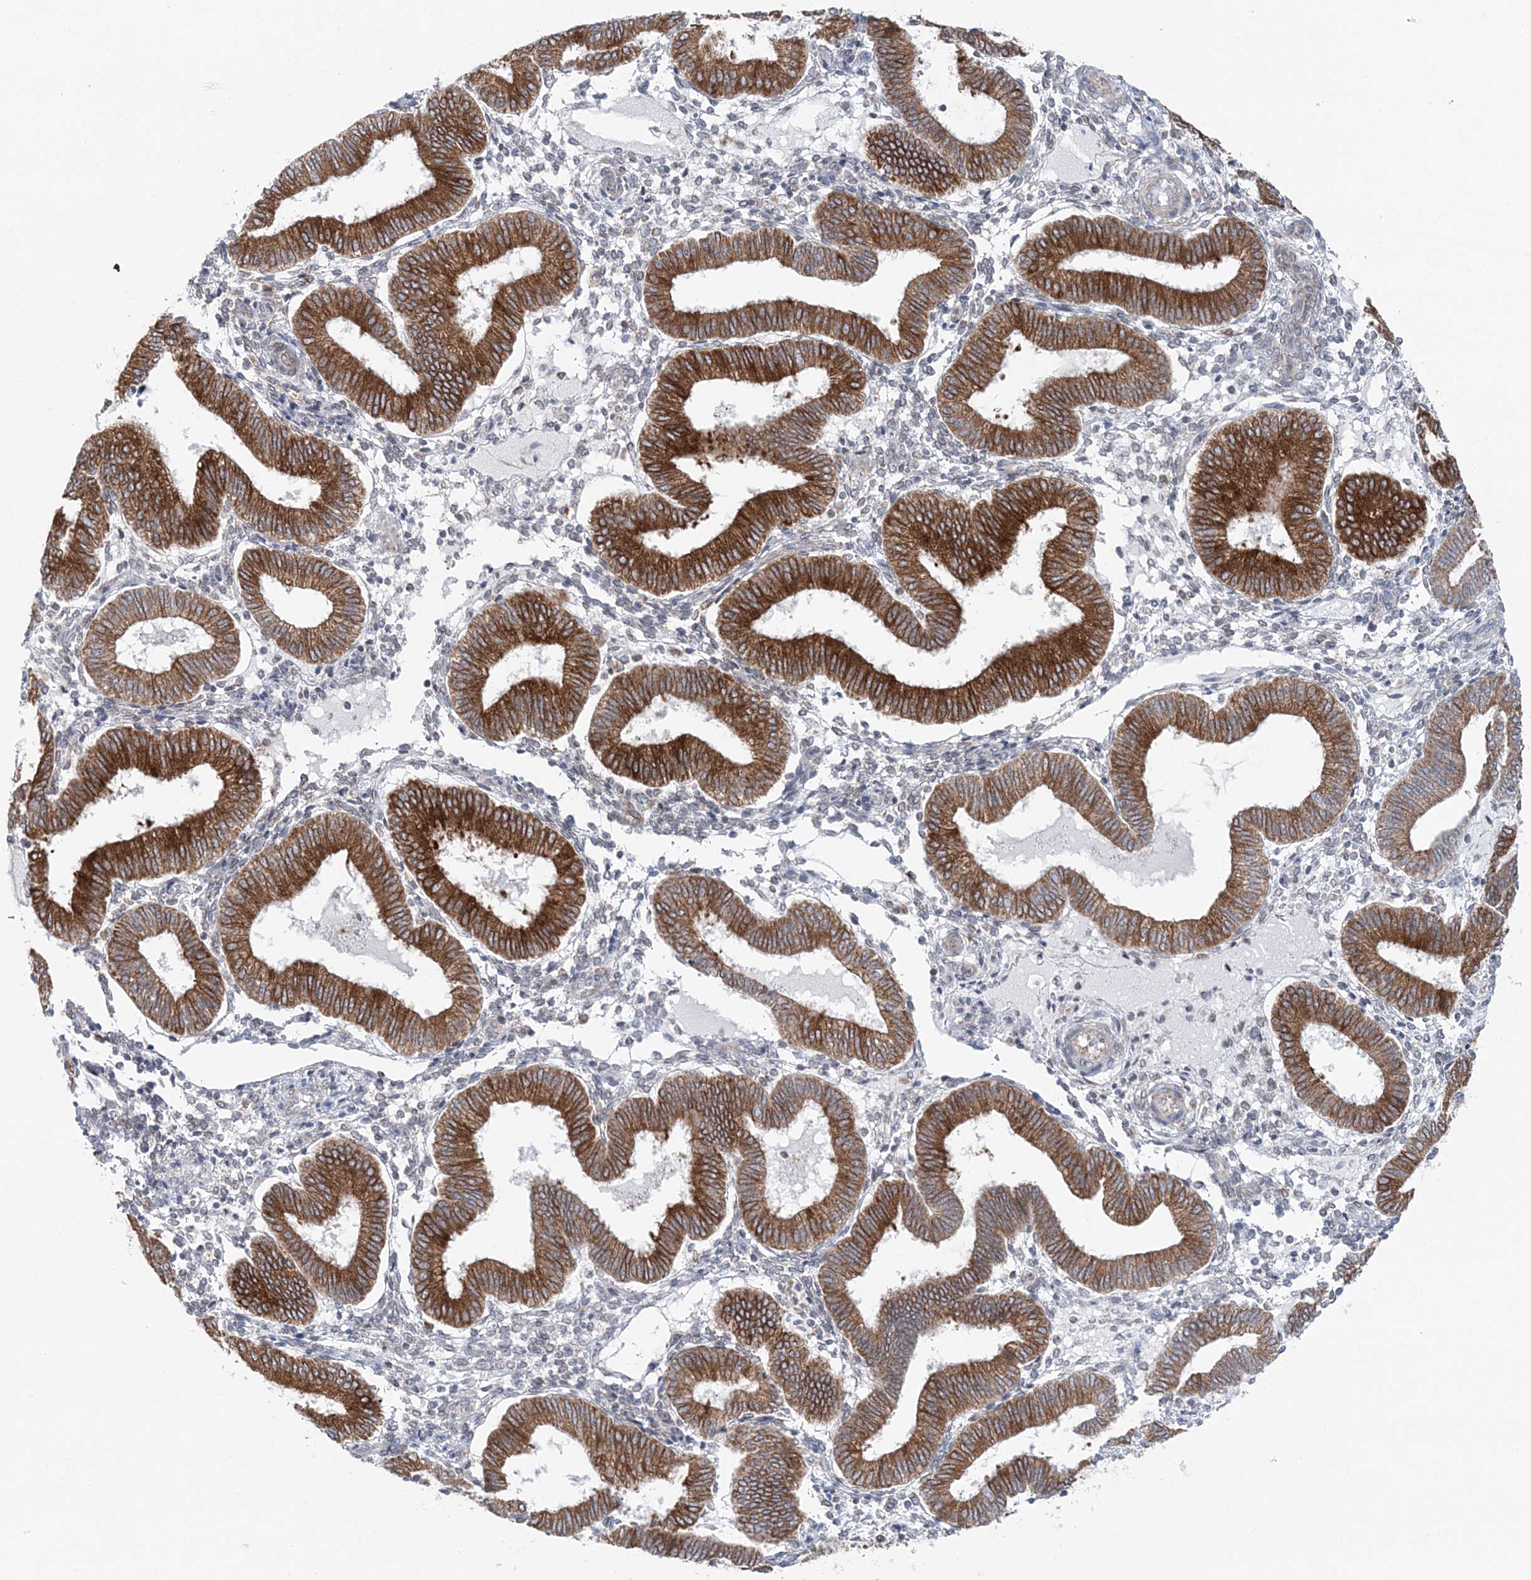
{"staining": {"intensity": "weak", "quantity": "25%-75%", "location": "cytoplasmic/membranous"}, "tissue": "endometrium", "cell_type": "Cells in endometrial stroma", "image_type": "normal", "snomed": [{"axis": "morphology", "description": "Normal tissue, NOS"}, {"axis": "topography", "description": "Endometrium"}], "caption": "DAB immunohistochemical staining of benign endometrium exhibits weak cytoplasmic/membranous protein expression in about 25%-75% of cells in endometrial stroma.", "gene": "TMED10", "patient": {"sex": "female", "age": 39}}